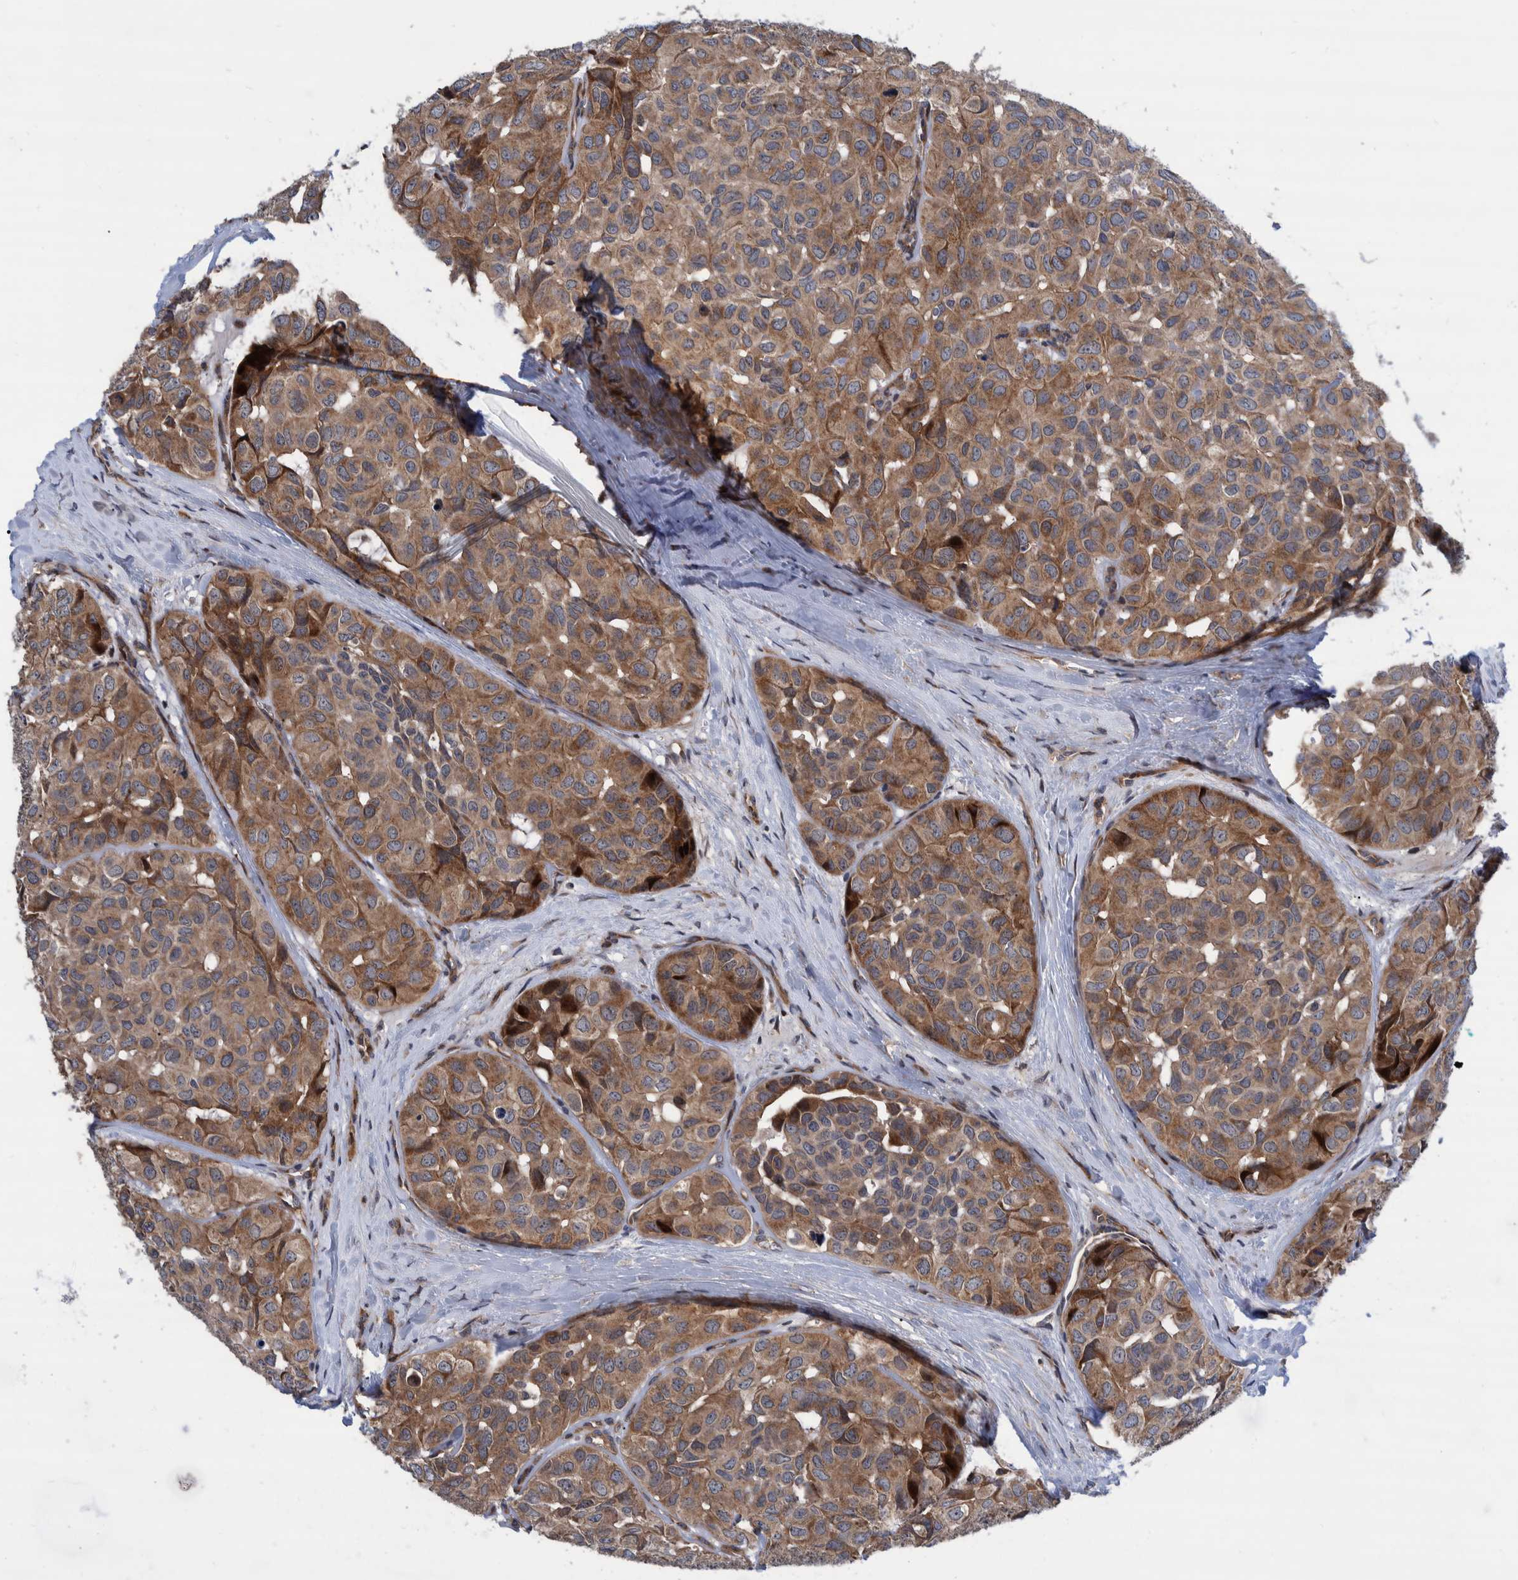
{"staining": {"intensity": "moderate", "quantity": ">75%", "location": "cytoplasmic/membranous"}, "tissue": "head and neck cancer", "cell_type": "Tumor cells", "image_type": "cancer", "snomed": [{"axis": "morphology", "description": "Adenocarcinoma, NOS"}, {"axis": "topography", "description": "Salivary gland, NOS"}, {"axis": "topography", "description": "Head-Neck"}], "caption": "Head and neck cancer (adenocarcinoma) tissue shows moderate cytoplasmic/membranous staining in approximately >75% of tumor cells, visualized by immunohistochemistry.", "gene": "GRPEL2", "patient": {"sex": "female", "age": 76}}